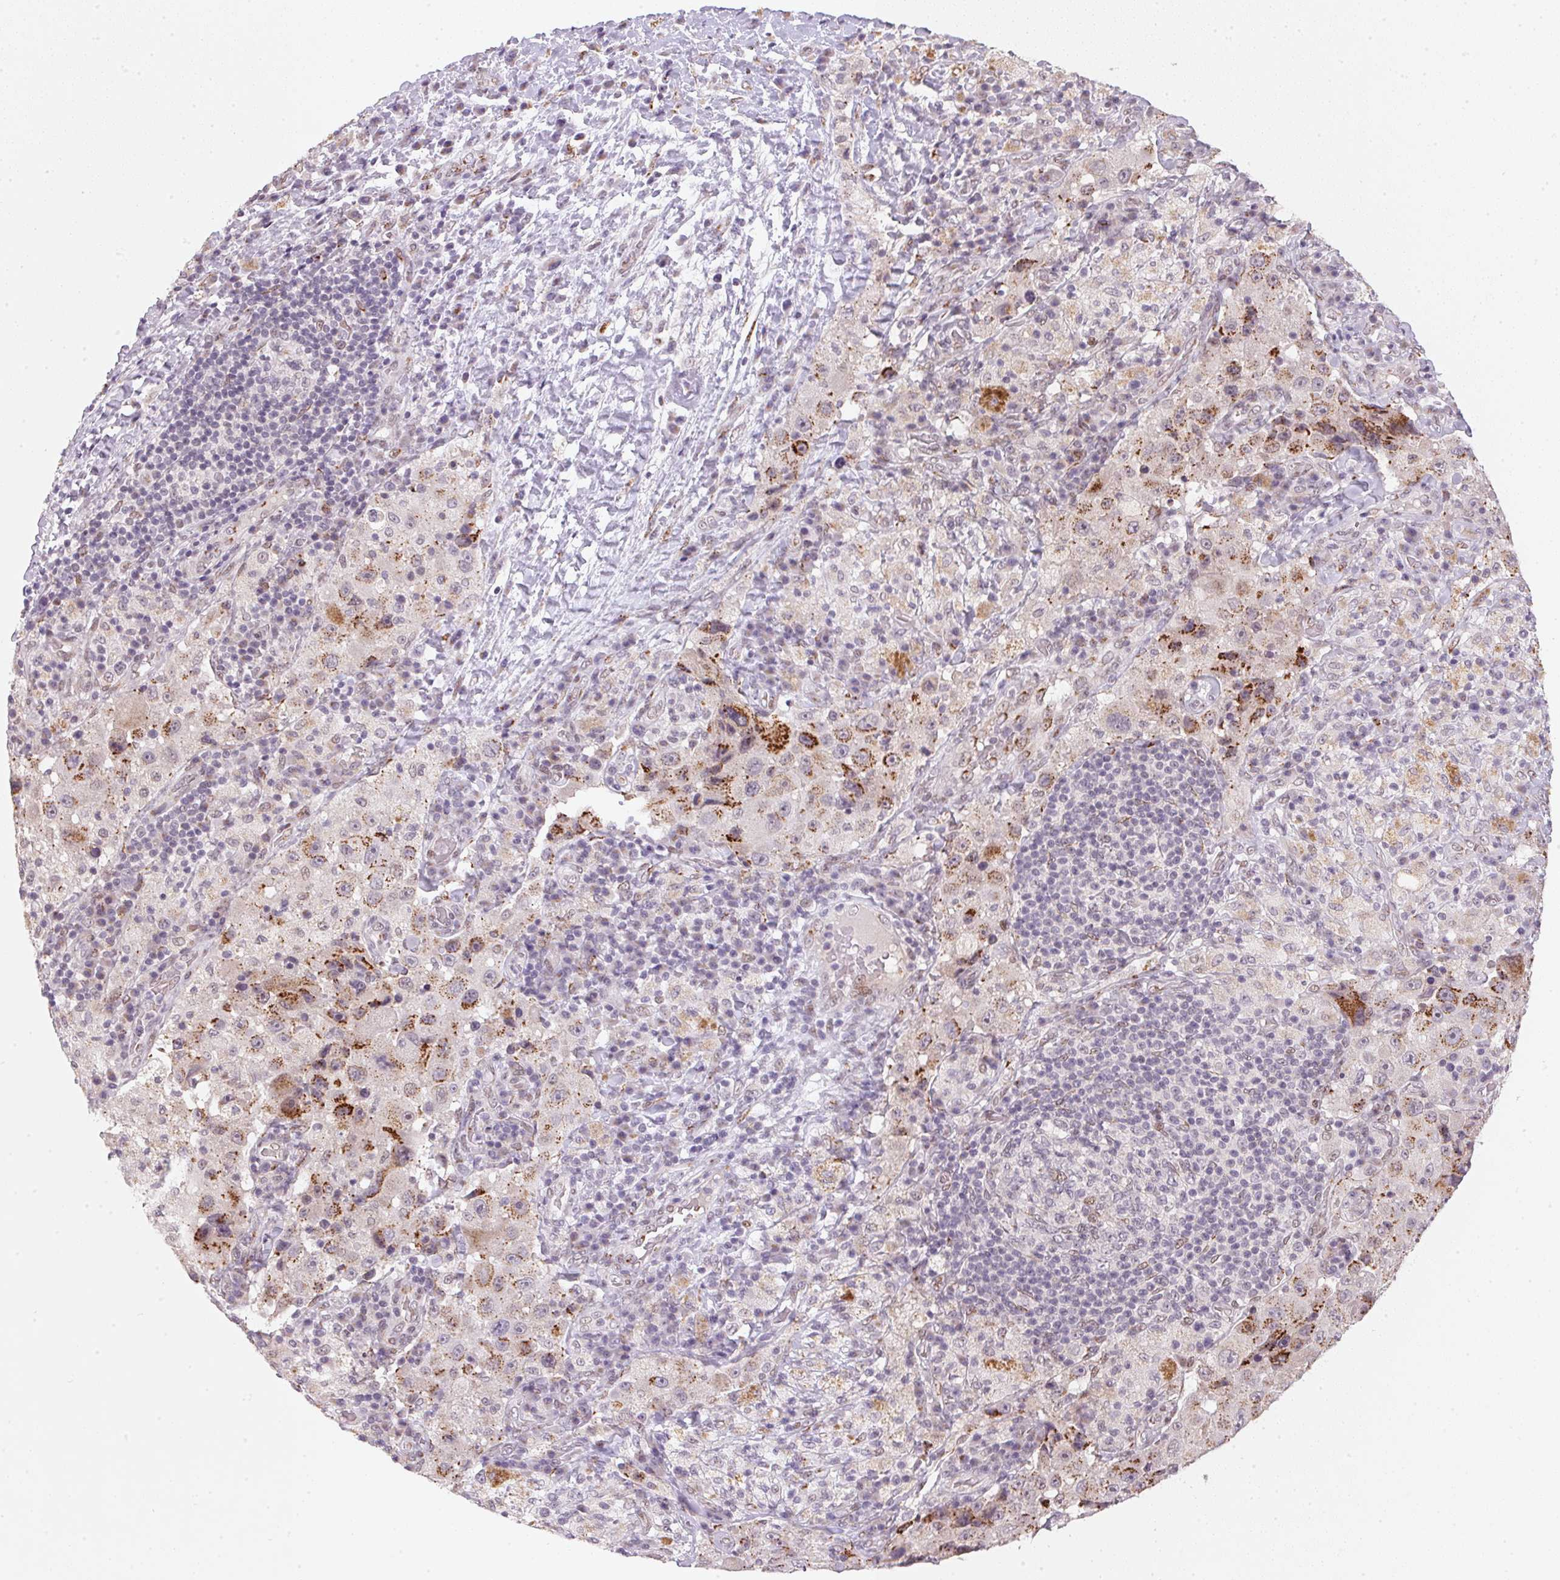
{"staining": {"intensity": "strong", "quantity": "25%-75%", "location": "cytoplasmic/membranous"}, "tissue": "melanoma", "cell_type": "Tumor cells", "image_type": "cancer", "snomed": [{"axis": "morphology", "description": "Malignant melanoma, Metastatic site"}, {"axis": "topography", "description": "Lymph node"}], "caption": "Immunohistochemistry (IHC) (DAB) staining of human malignant melanoma (metastatic site) reveals strong cytoplasmic/membranous protein expression in approximately 25%-75% of tumor cells.", "gene": "RAB22A", "patient": {"sex": "male", "age": 62}}